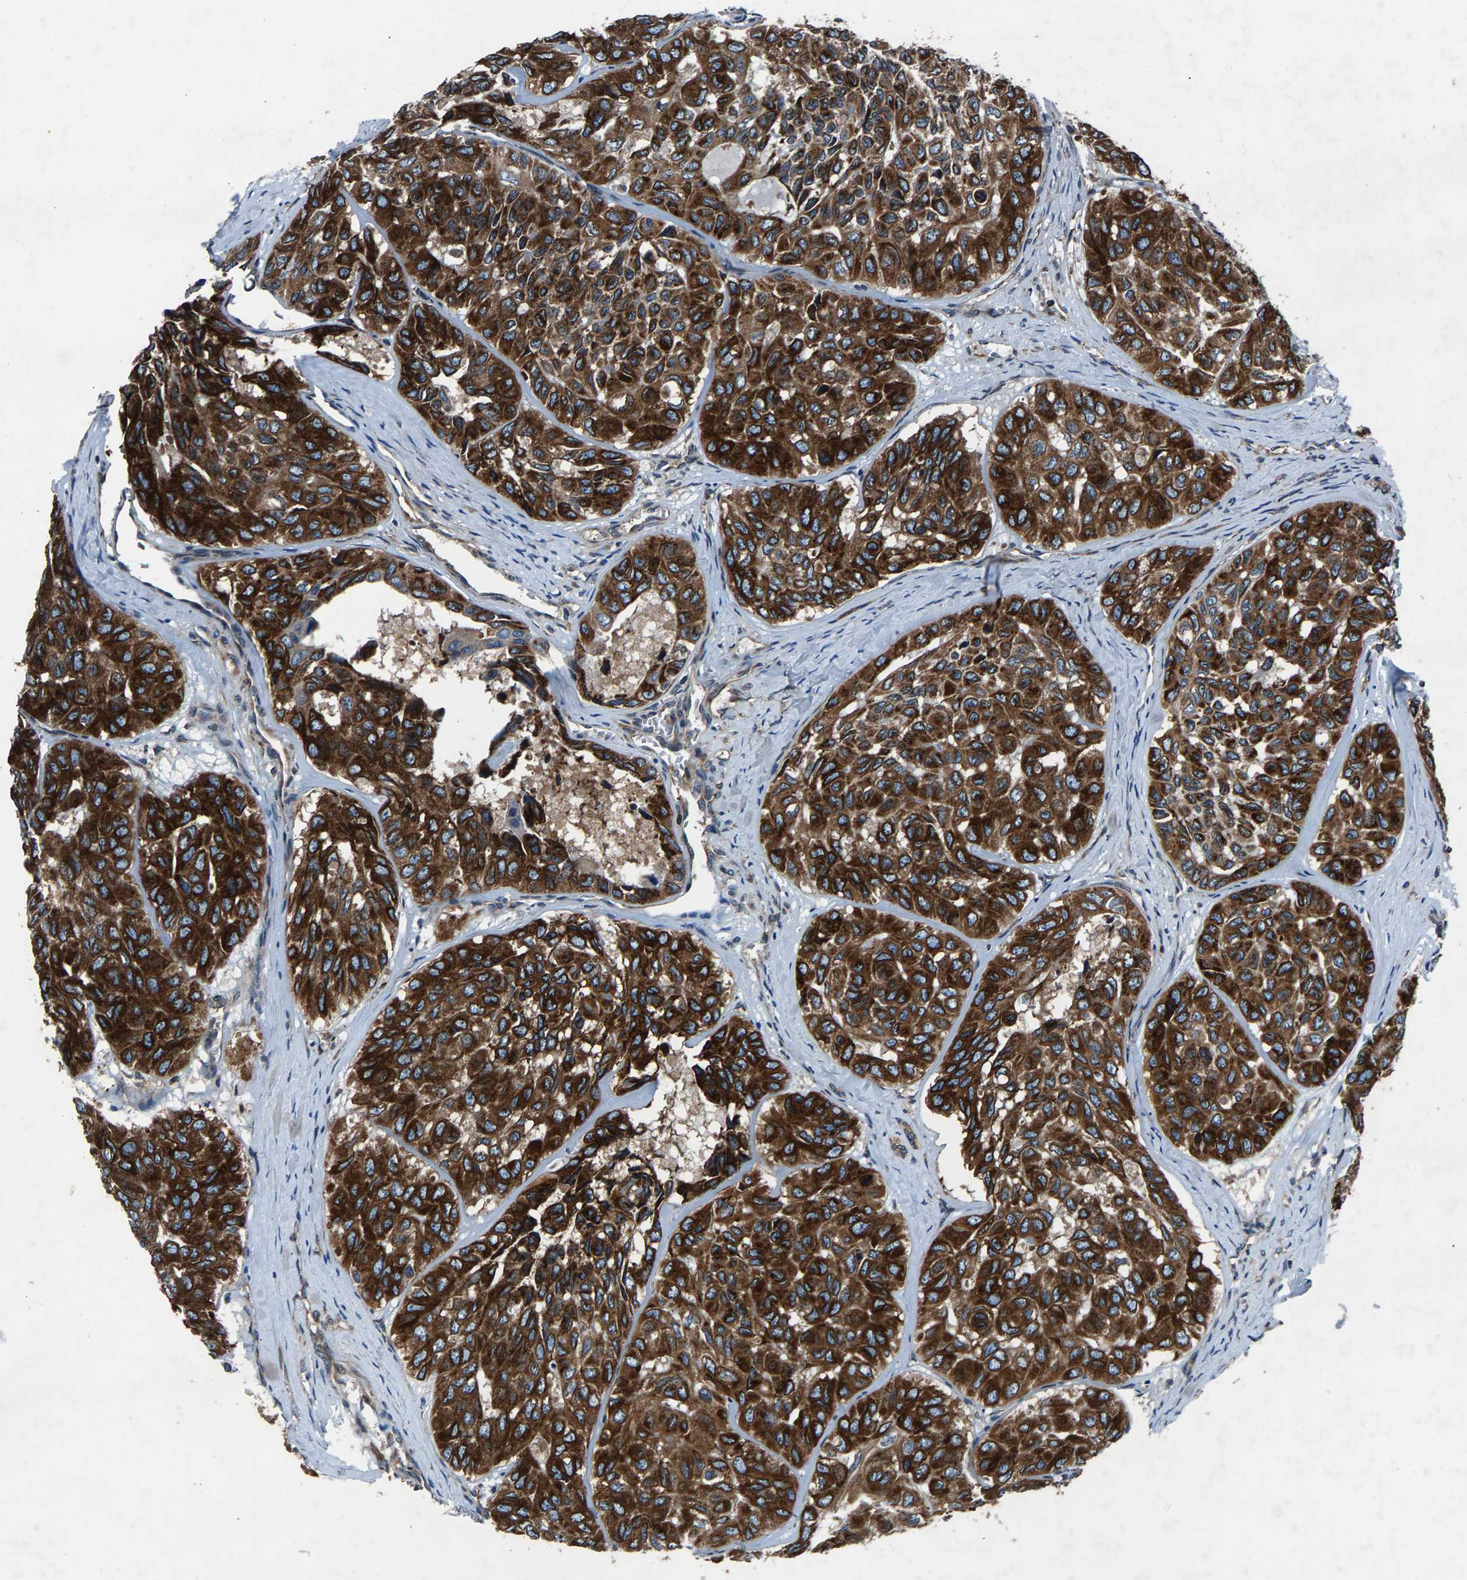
{"staining": {"intensity": "strong", "quantity": ">75%", "location": "cytoplasmic/membranous"}, "tissue": "head and neck cancer", "cell_type": "Tumor cells", "image_type": "cancer", "snomed": [{"axis": "morphology", "description": "Adenocarcinoma, NOS"}, {"axis": "topography", "description": "Salivary gland, NOS"}, {"axis": "topography", "description": "Head-Neck"}], "caption": "Strong cytoplasmic/membranous staining for a protein is appreciated in approximately >75% of tumor cells of head and neck cancer (adenocarcinoma) using IHC.", "gene": "LPCAT1", "patient": {"sex": "female", "age": 76}}